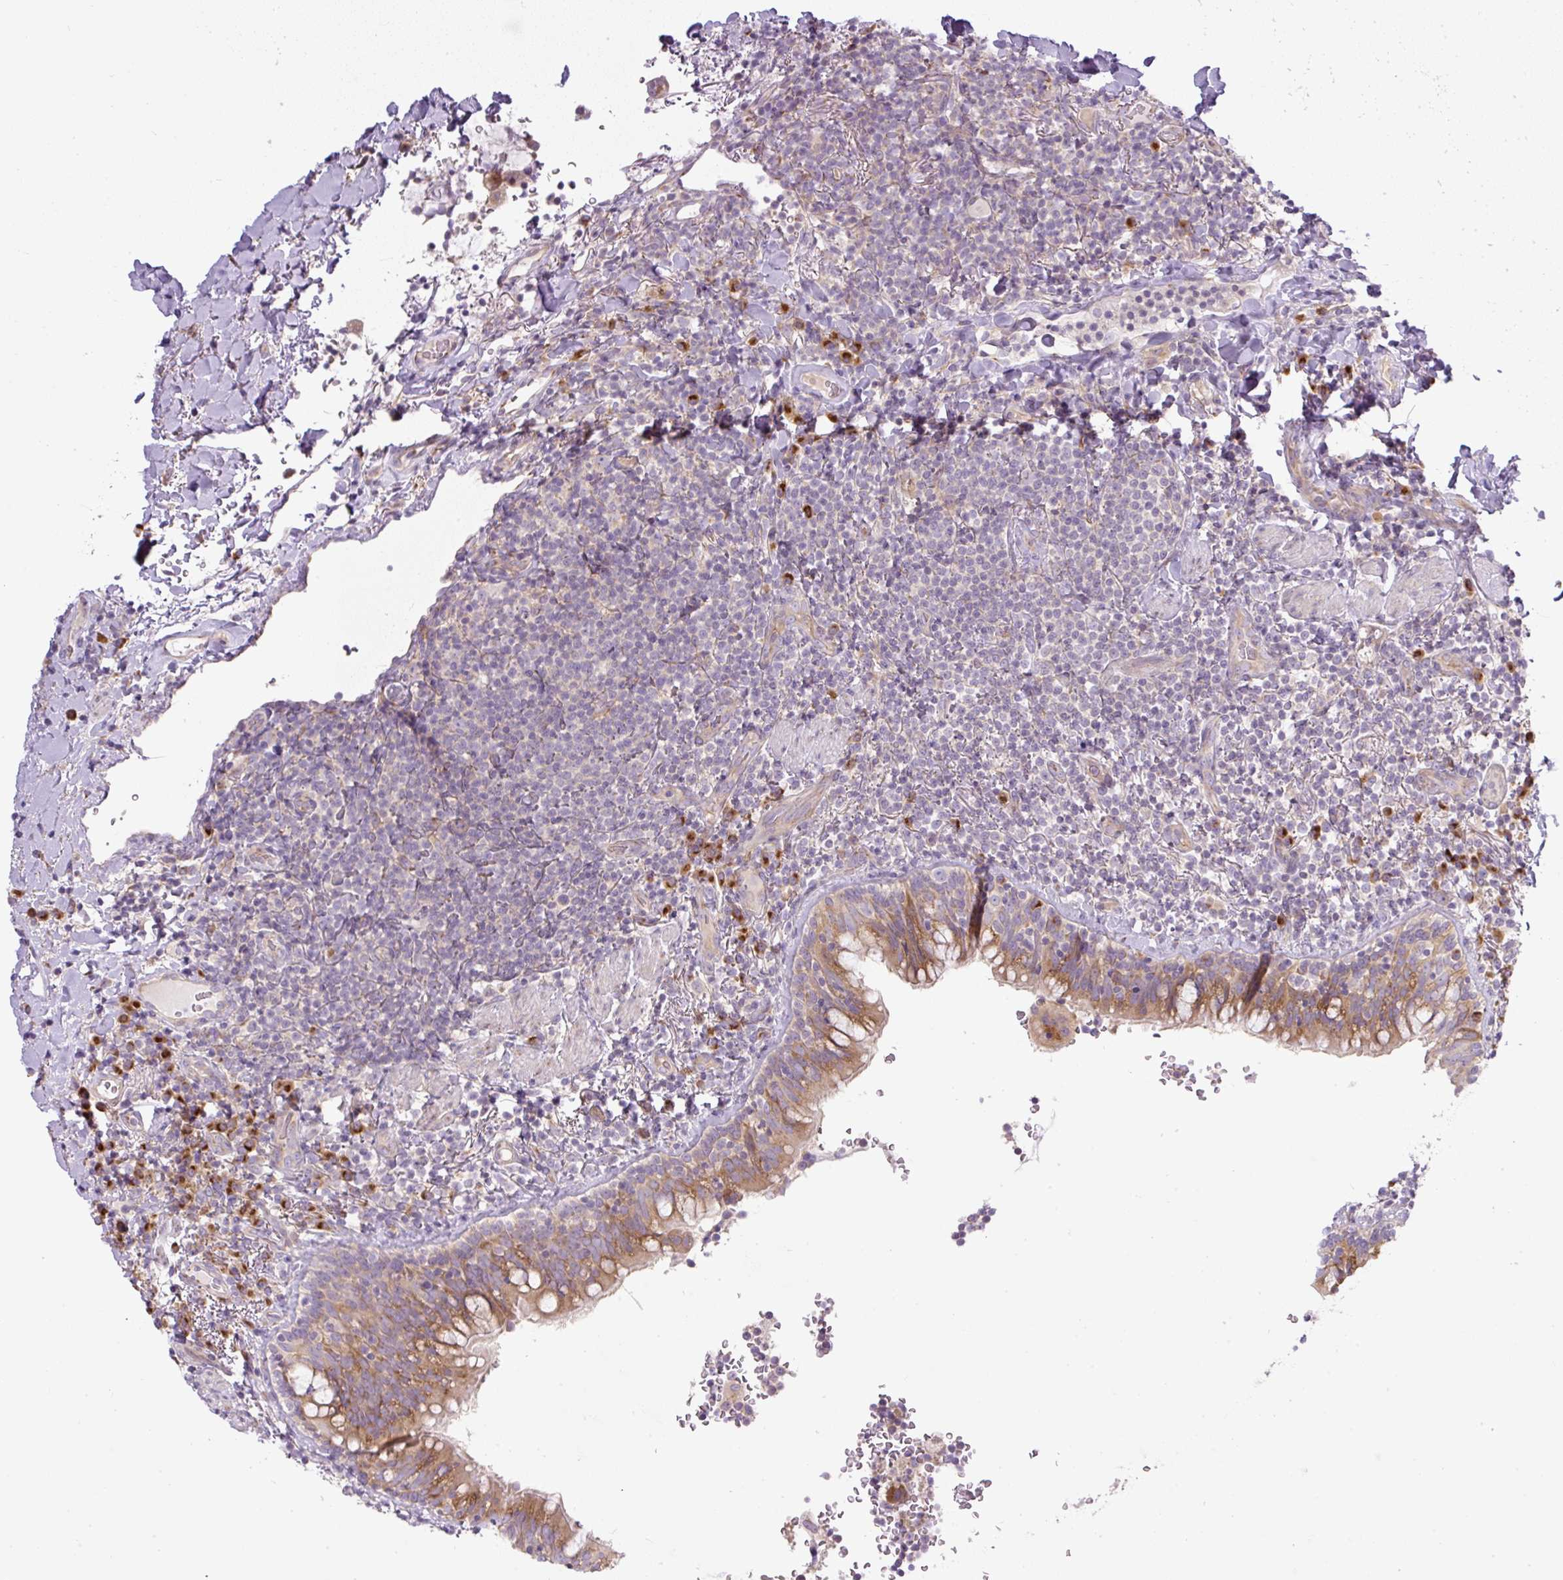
{"staining": {"intensity": "negative", "quantity": "none", "location": "none"}, "tissue": "lymphoma", "cell_type": "Tumor cells", "image_type": "cancer", "snomed": [{"axis": "morphology", "description": "Malignant lymphoma, non-Hodgkin's type, Low grade"}, {"axis": "topography", "description": "Lung"}], "caption": "DAB (3,3'-diaminobenzidine) immunohistochemical staining of lymphoma exhibits no significant expression in tumor cells.", "gene": "MLX", "patient": {"sex": "female", "age": 71}}